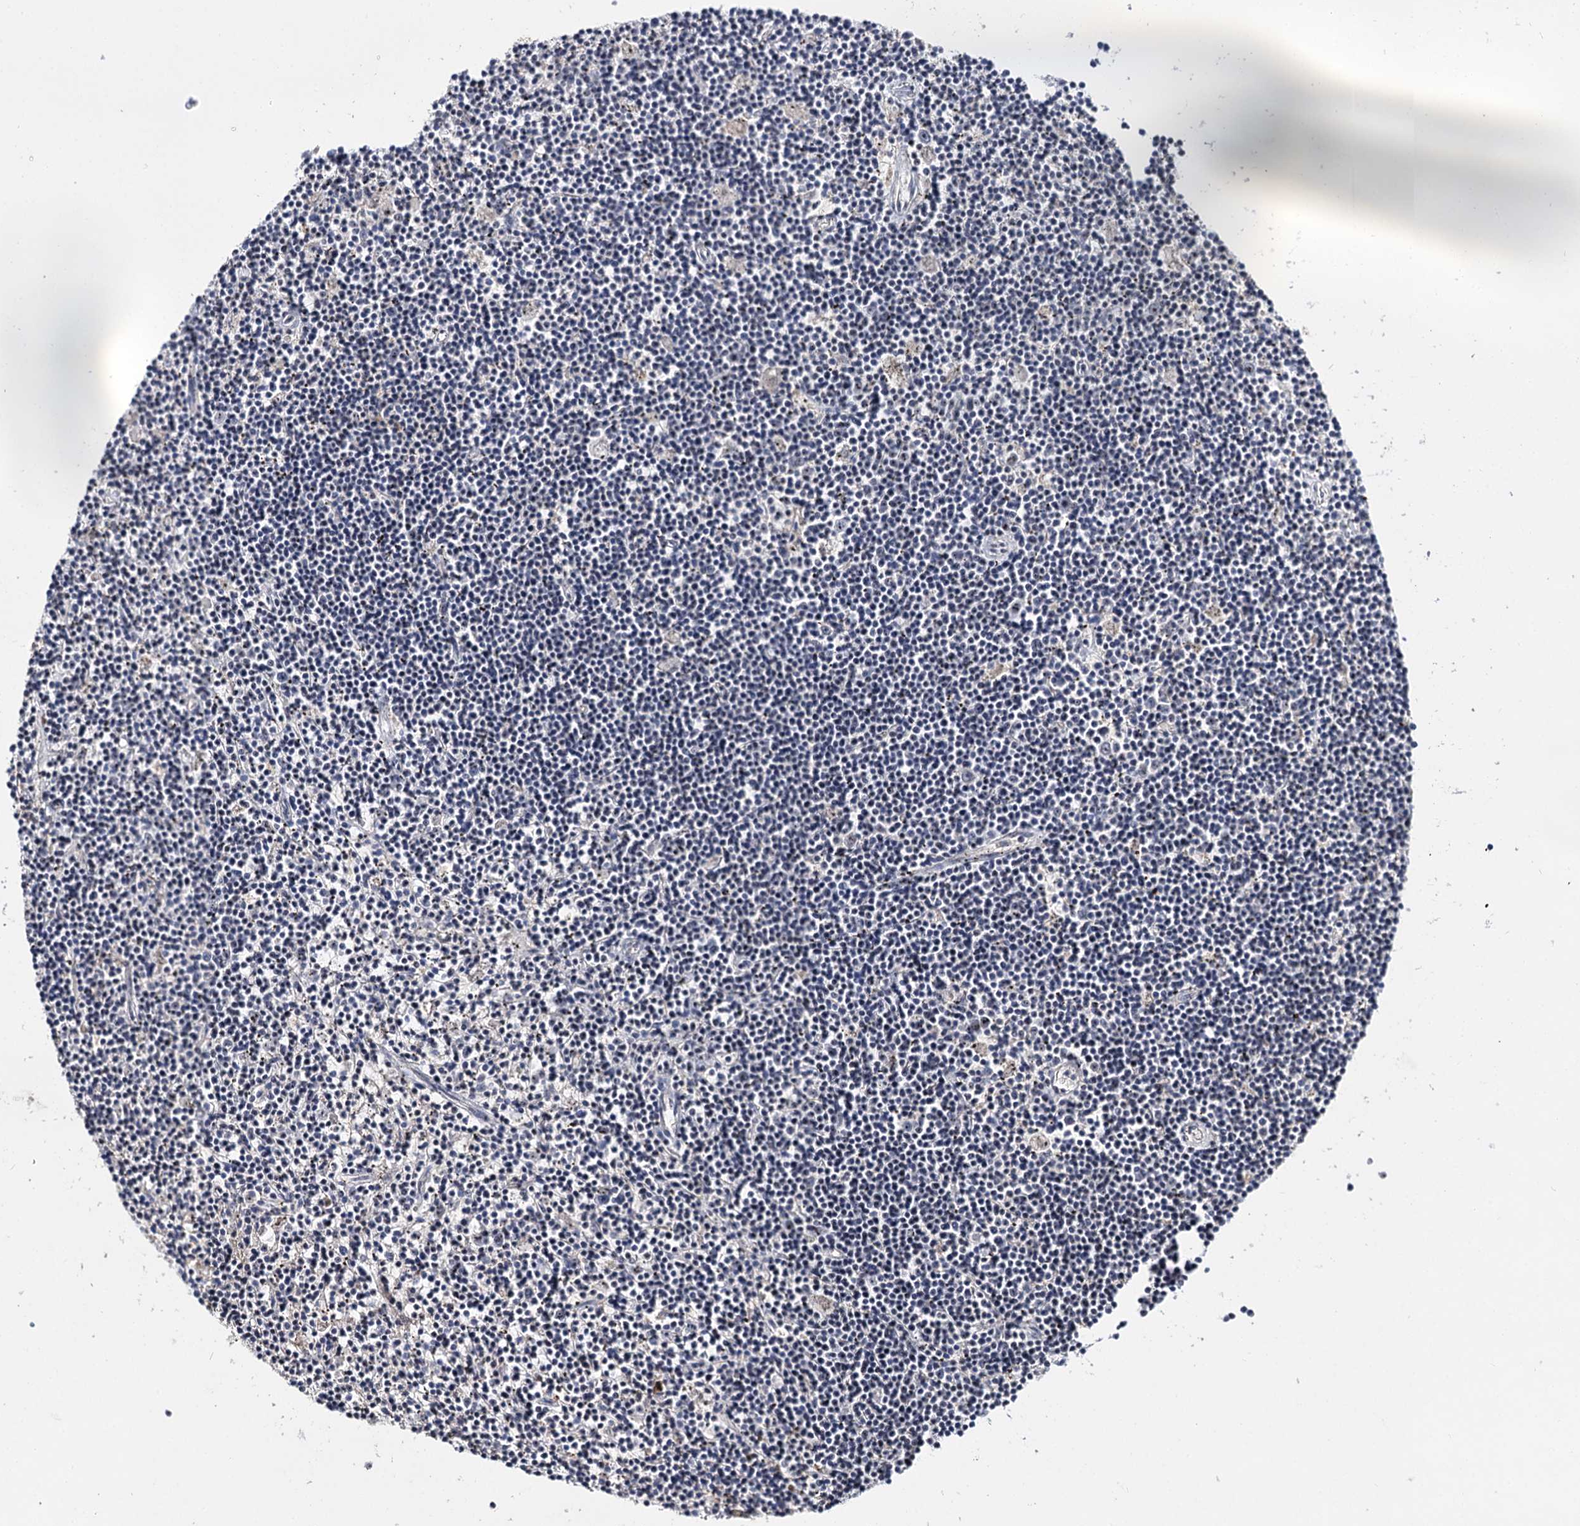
{"staining": {"intensity": "negative", "quantity": "none", "location": "none"}, "tissue": "lymphoma", "cell_type": "Tumor cells", "image_type": "cancer", "snomed": [{"axis": "morphology", "description": "Malignant lymphoma, non-Hodgkin's type, Low grade"}, {"axis": "topography", "description": "Spleen"}], "caption": "This micrograph is of low-grade malignant lymphoma, non-Hodgkin's type stained with IHC to label a protein in brown with the nuclei are counter-stained blue. There is no positivity in tumor cells.", "gene": "SUPT20H", "patient": {"sex": "male", "age": 76}}